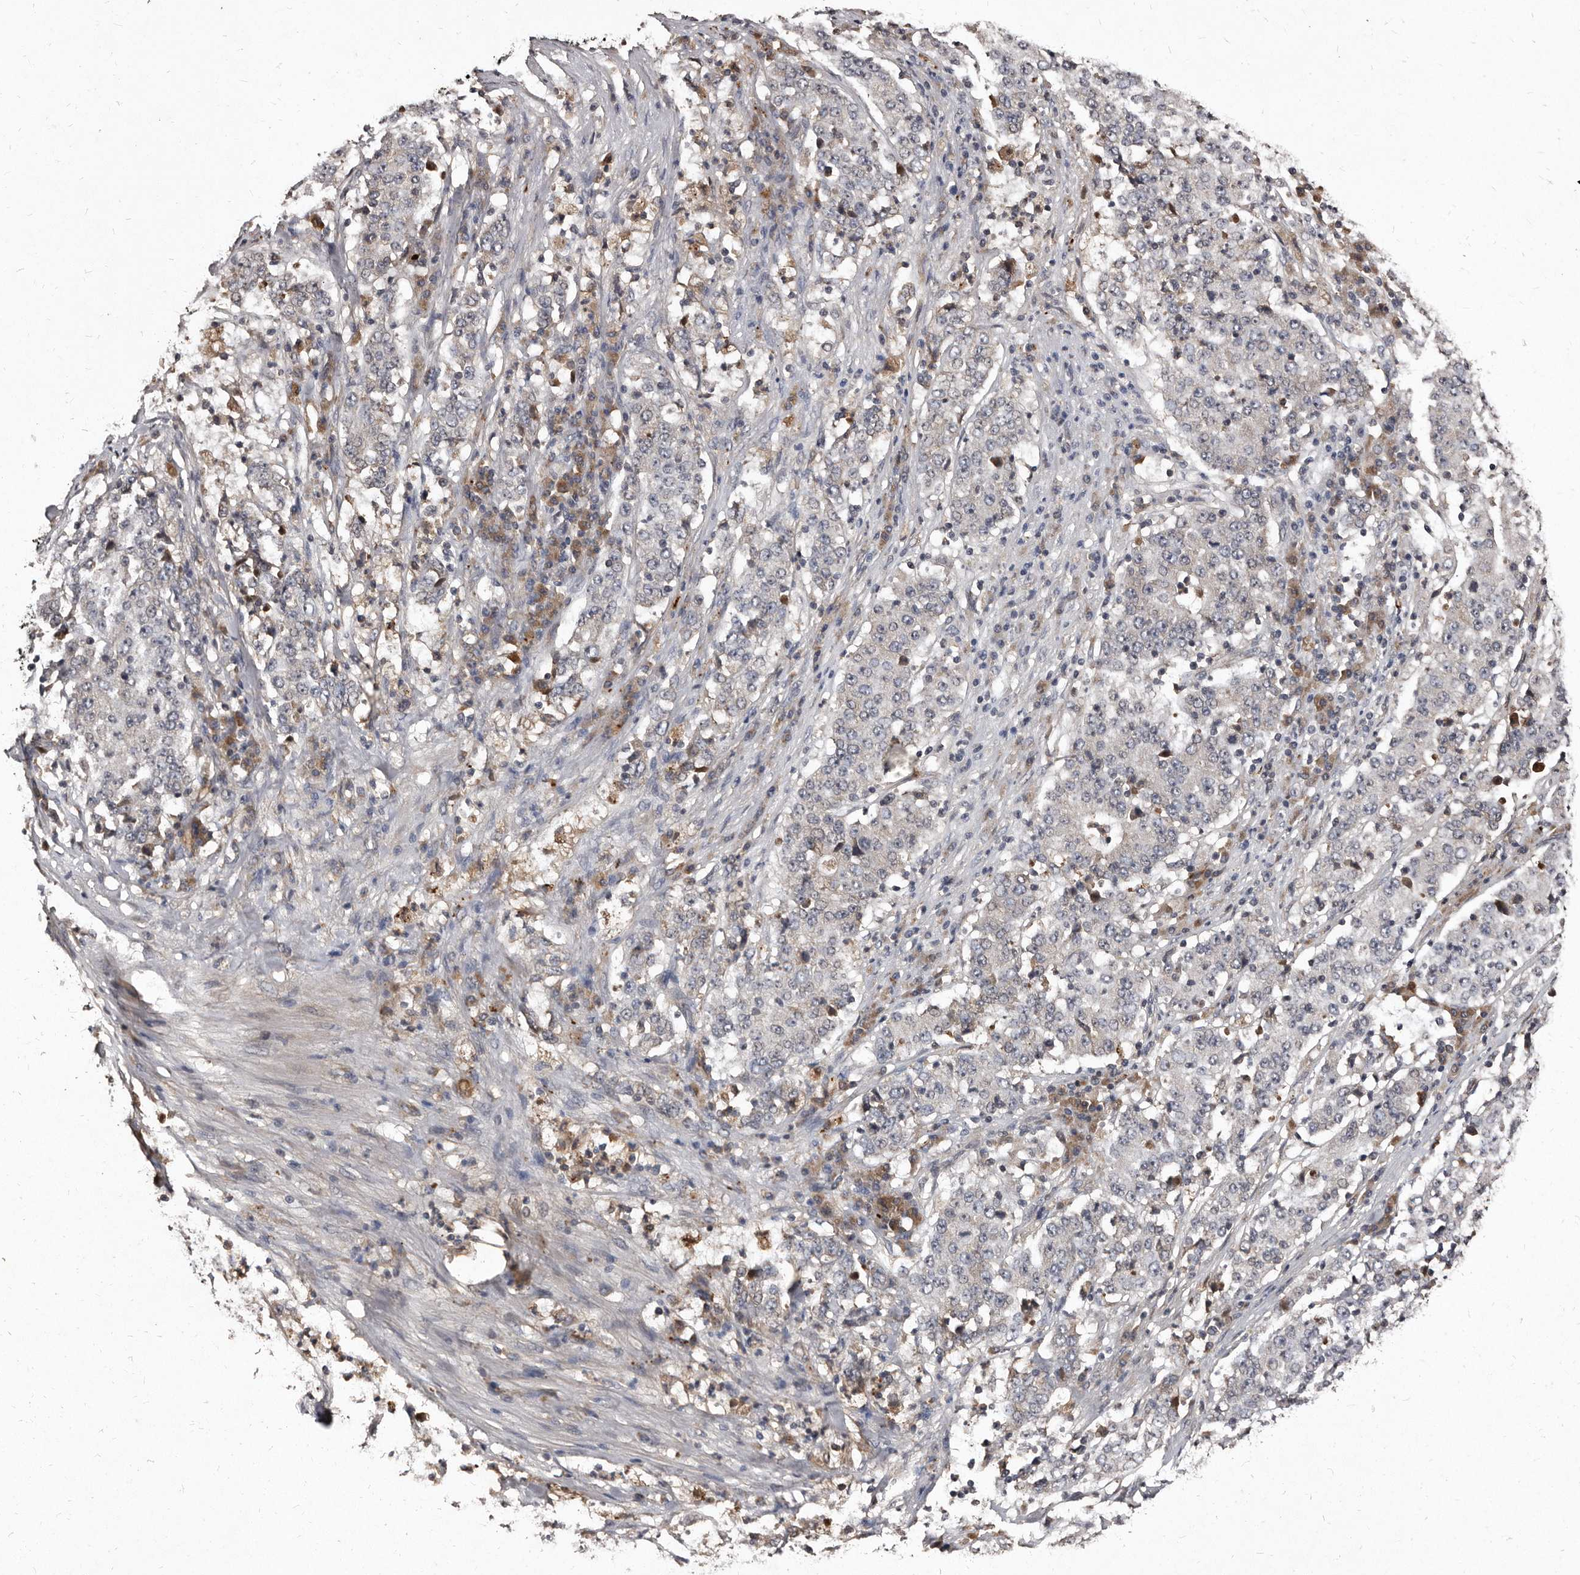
{"staining": {"intensity": "negative", "quantity": "none", "location": "none"}, "tissue": "stomach cancer", "cell_type": "Tumor cells", "image_type": "cancer", "snomed": [{"axis": "morphology", "description": "Adenocarcinoma, NOS"}, {"axis": "topography", "description": "Stomach"}], "caption": "An immunohistochemistry (IHC) photomicrograph of adenocarcinoma (stomach) is shown. There is no staining in tumor cells of adenocarcinoma (stomach). (Brightfield microscopy of DAB (3,3'-diaminobenzidine) immunohistochemistry at high magnification).", "gene": "PMVK", "patient": {"sex": "male", "age": 59}}